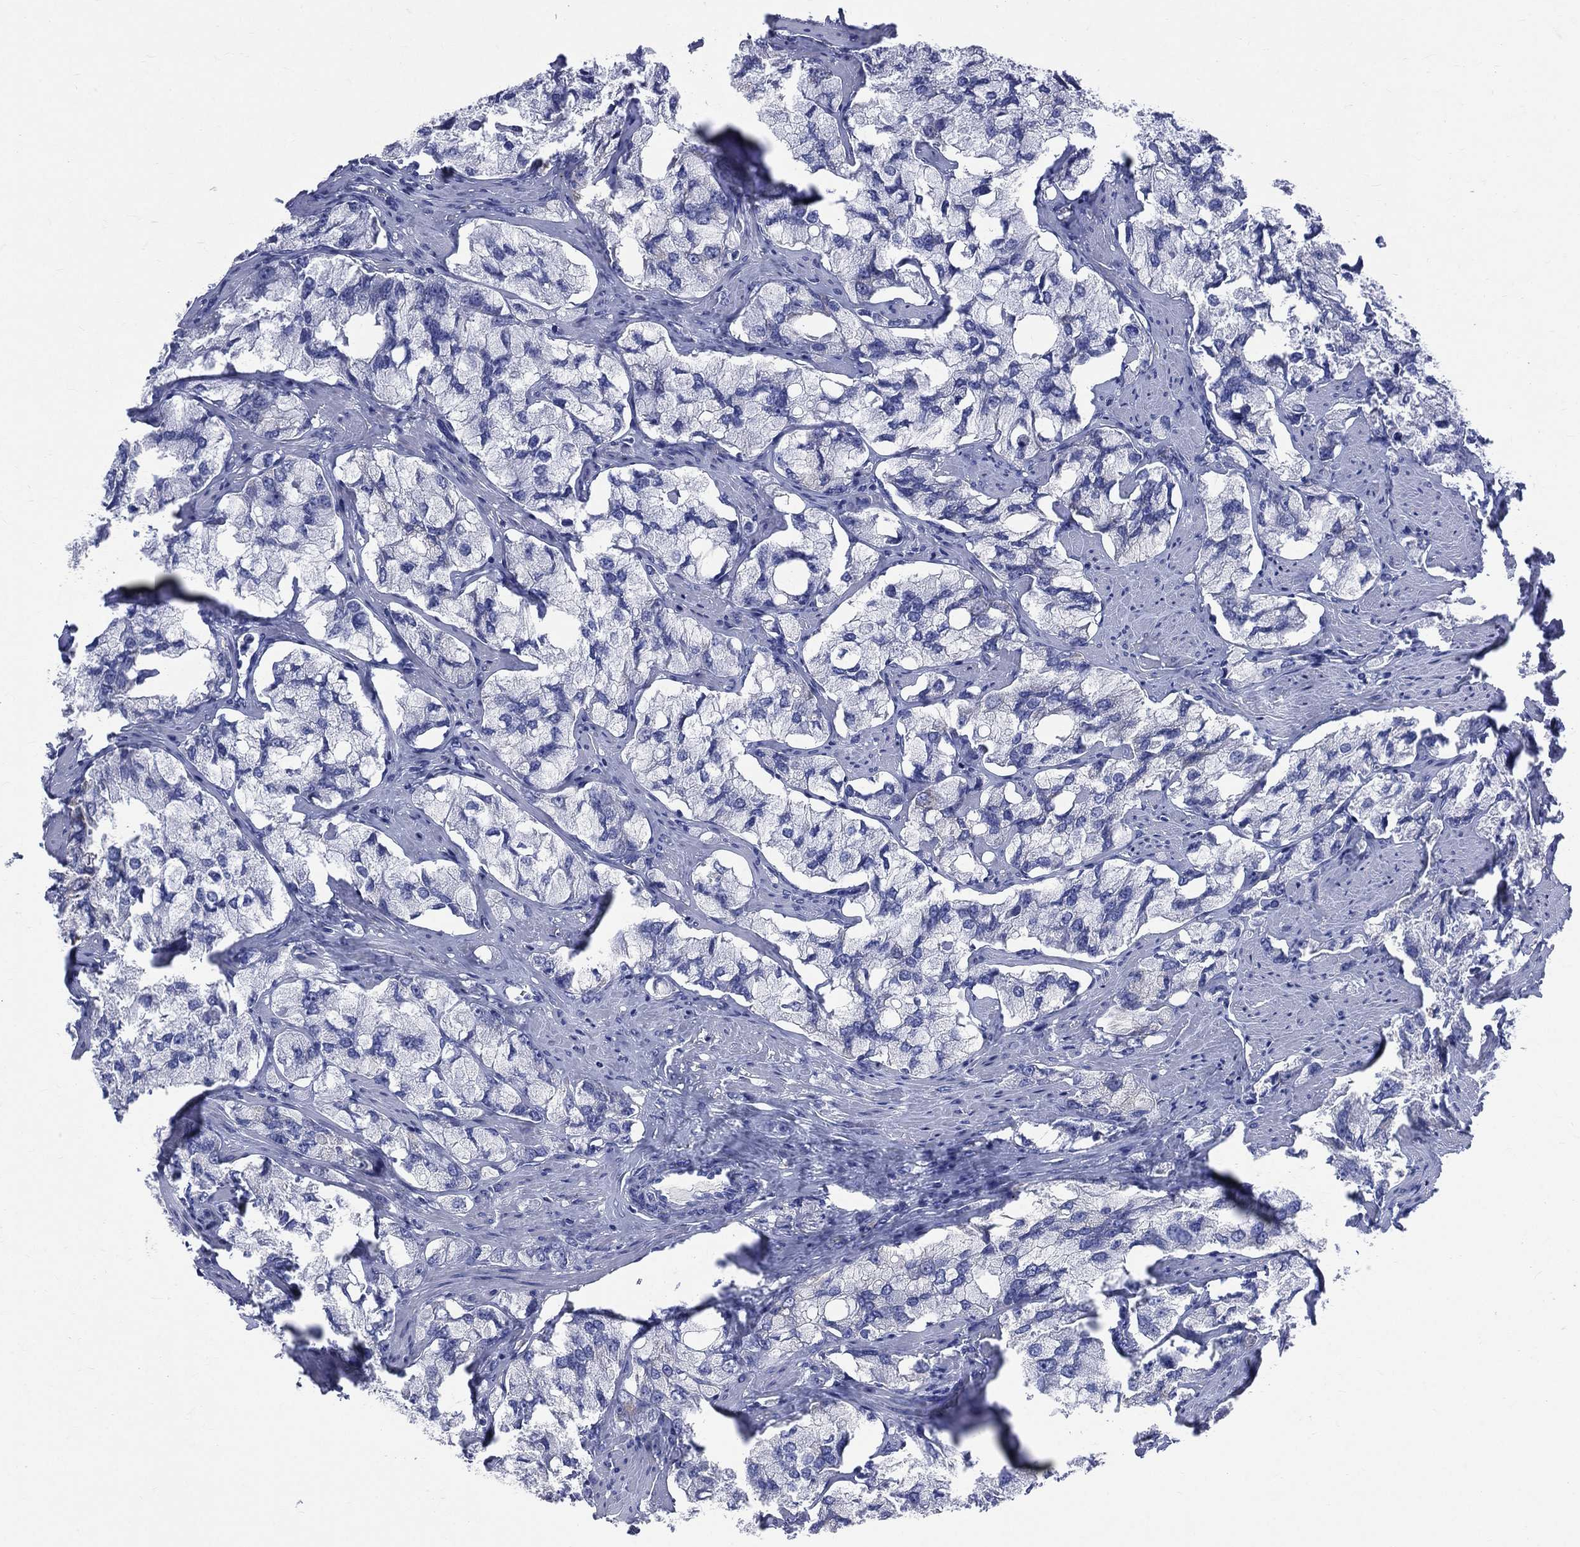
{"staining": {"intensity": "negative", "quantity": "none", "location": "none"}, "tissue": "prostate cancer", "cell_type": "Tumor cells", "image_type": "cancer", "snomed": [{"axis": "morphology", "description": "Adenocarcinoma, NOS"}, {"axis": "topography", "description": "Prostate and seminal vesicle, NOS"}, {"axis": "topography", "description": "Prostate"}], "caption": "The photomicrograph exhibits no significant expression in tumor cells of prostate cancer. The staining is performed using DAB (3,3'-diaminobenzidine) brown chromogen with nuclei counter-stained in using hematoxylin.", "gene": "SYP", "patient": {"sex": "male", "age": 64}}